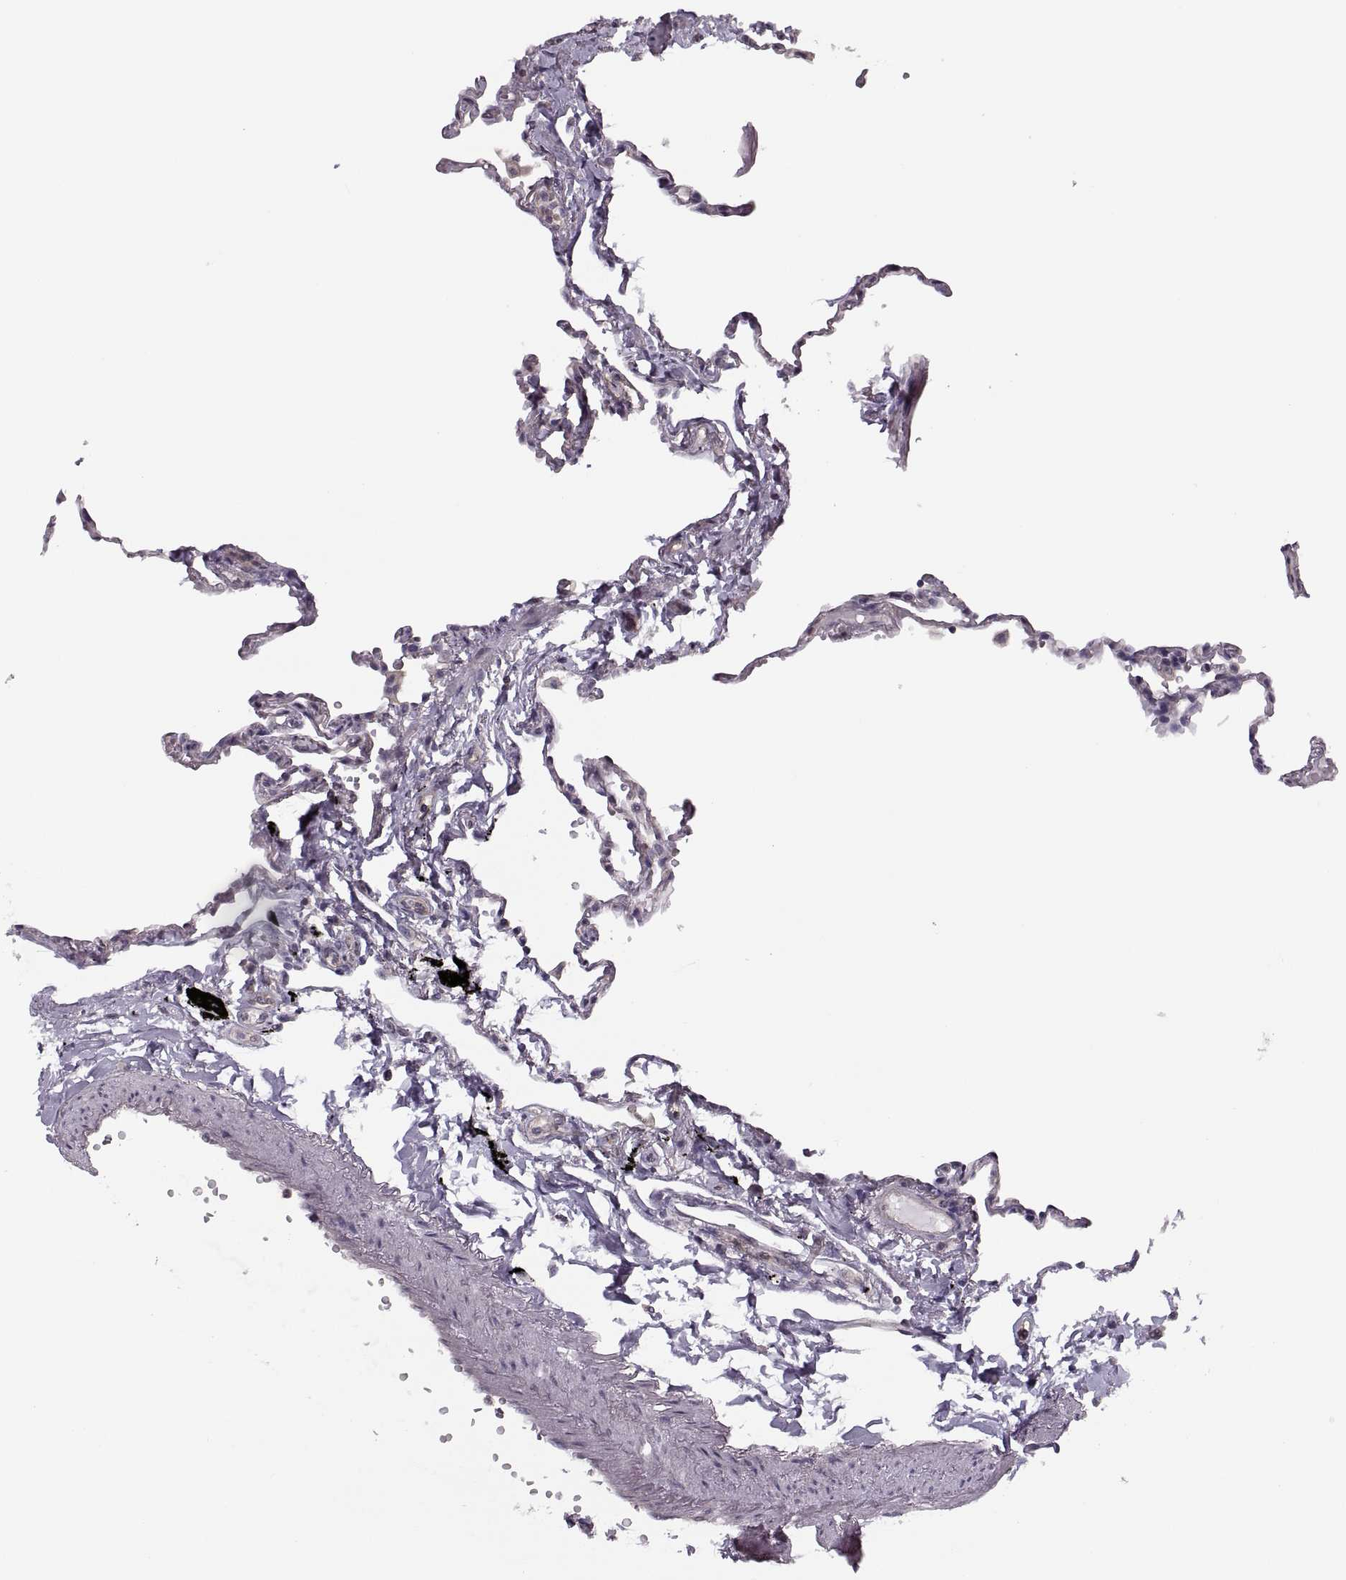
{"staining": {"intensity": "negative", "quantity": "none", "location": "none"}, "tissue": "lung", "cell_type": "Alveolar cells", "image_type": "normal", "snomed": [{"axis": "morphology", "description": "Normal tissue, NOS"}, {"axis": "topography", "description": "Lung"}], "caption": "Alveolar cells show no significant protein expression in benign lung. (Immunohistochemistry (ihc), brightfield microscopy, high magnification).", "gene": "LUZP2", "patient": {"sex": "male", "age": 78}}